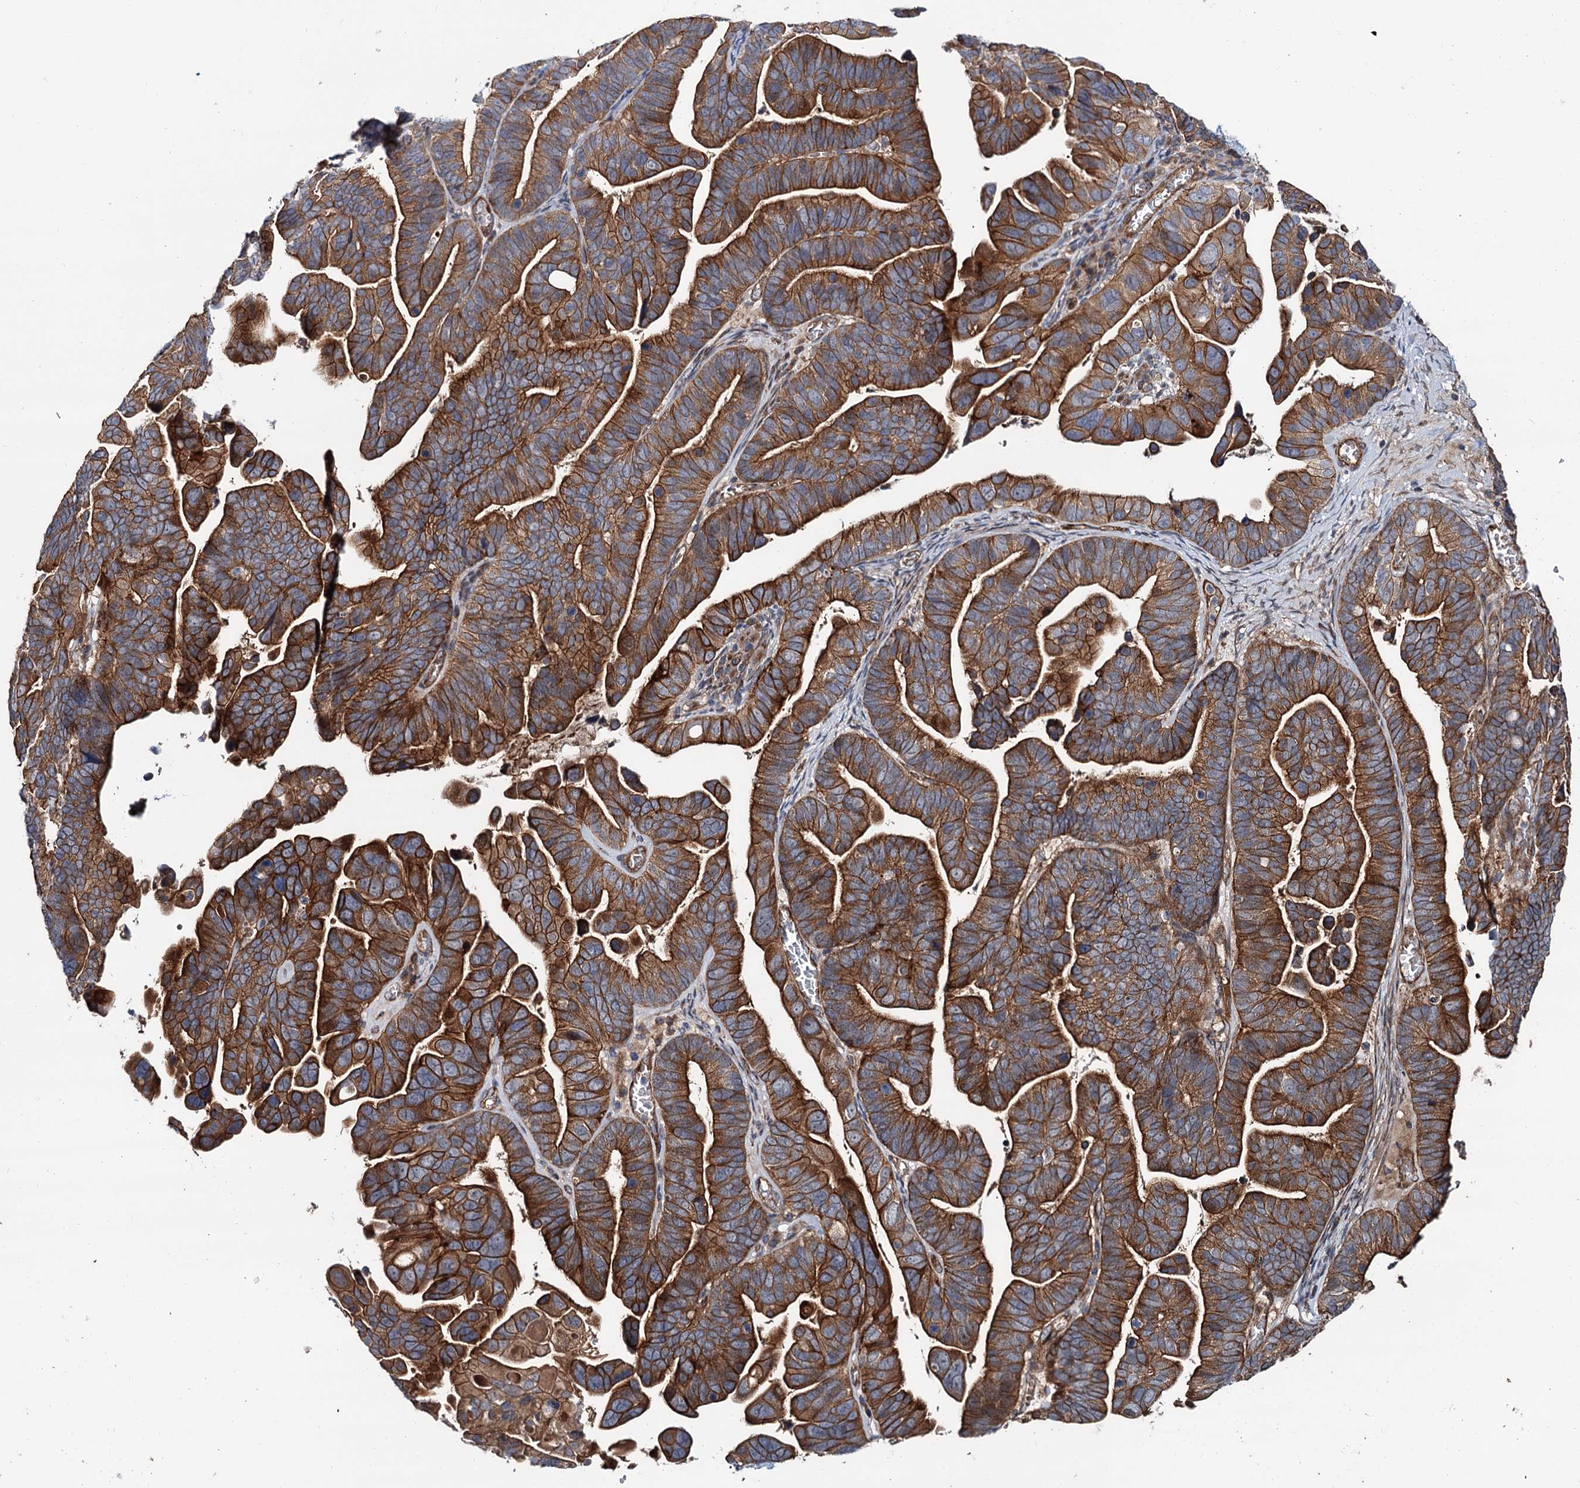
{"staining": {"intensity": "strong", "quantity": ">75%", "location": "cytoplasmic/membranous"}, "tissue": "ovarian cancer", "cell_type": "Tumor cells", "image_type": "cancer", "snomed": [{"axis": "morphology", "description": "Cystadenocarcinoma, serous, NOS"}, {"axis": "topography", "description": "Ovary"}], "caption": "Protein expression analysis of ovarian serous cystadenocarcinoma exhibits strong cytoplasmic/membranous expression in approximately >75% of tumor cells. Immunohistochemistry stains the protein of interest in brown and the nuclei are stained blue.", "gene": "ADGRG4", "patient": {"sex": "female", "age": 56}}